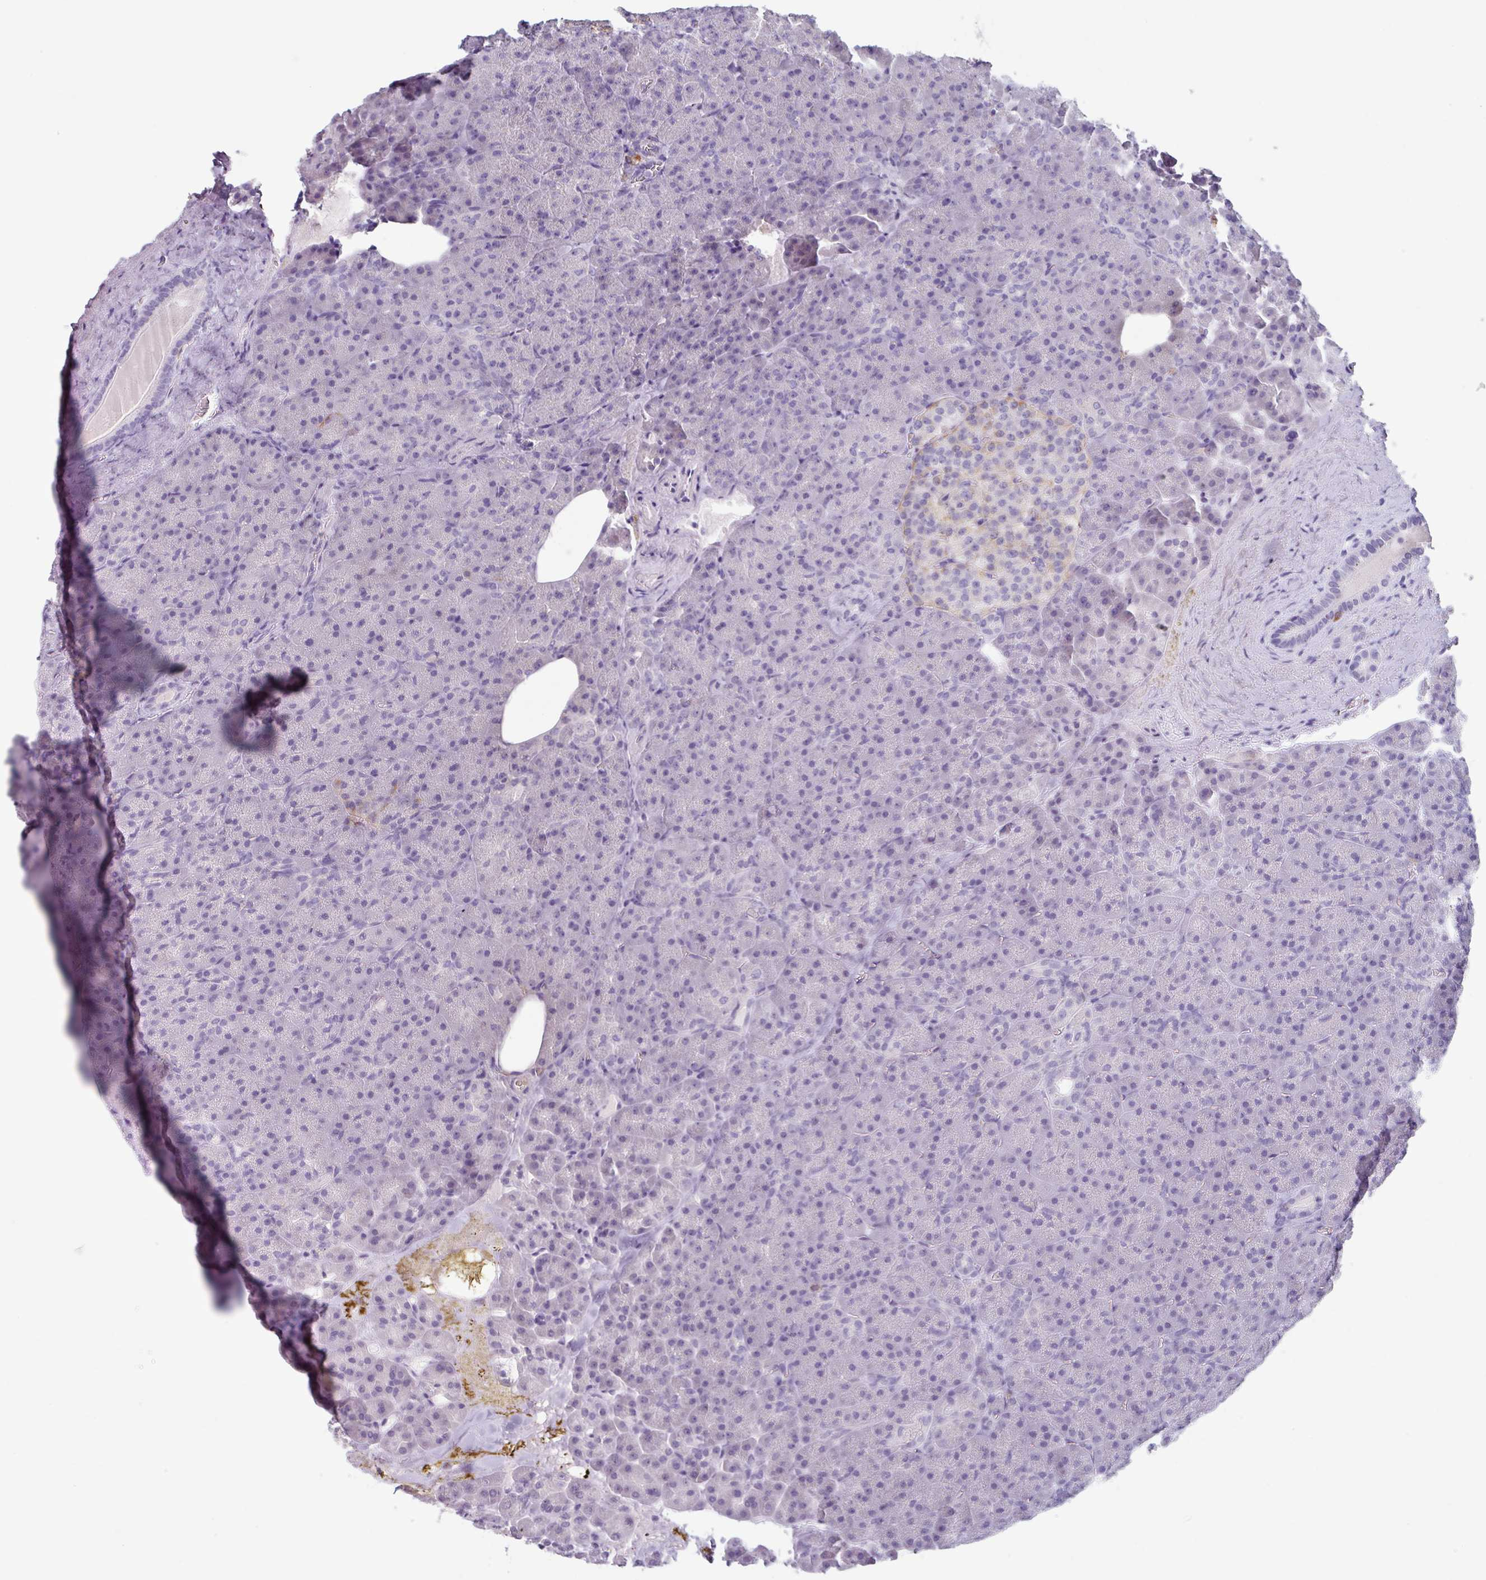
{"staining": {"intensity": "negative", "quantity": "none", "location": "none"}, "tissue": "pancreas", "cell_type": "Exocrine glandular cells", "image_type": "normal", "snomed": [{"axis": "morphology", "description": "Normal tissue, NOS"}, {"axis": "topography", "description": "Pancreas"}], "caption": "DAB immunohistochemical staining of benign human pancreas reveals no significant staining in exocrine glandular cells.", "gene": "OR2T10", "patient": {"sex": "female", "age": 74}}